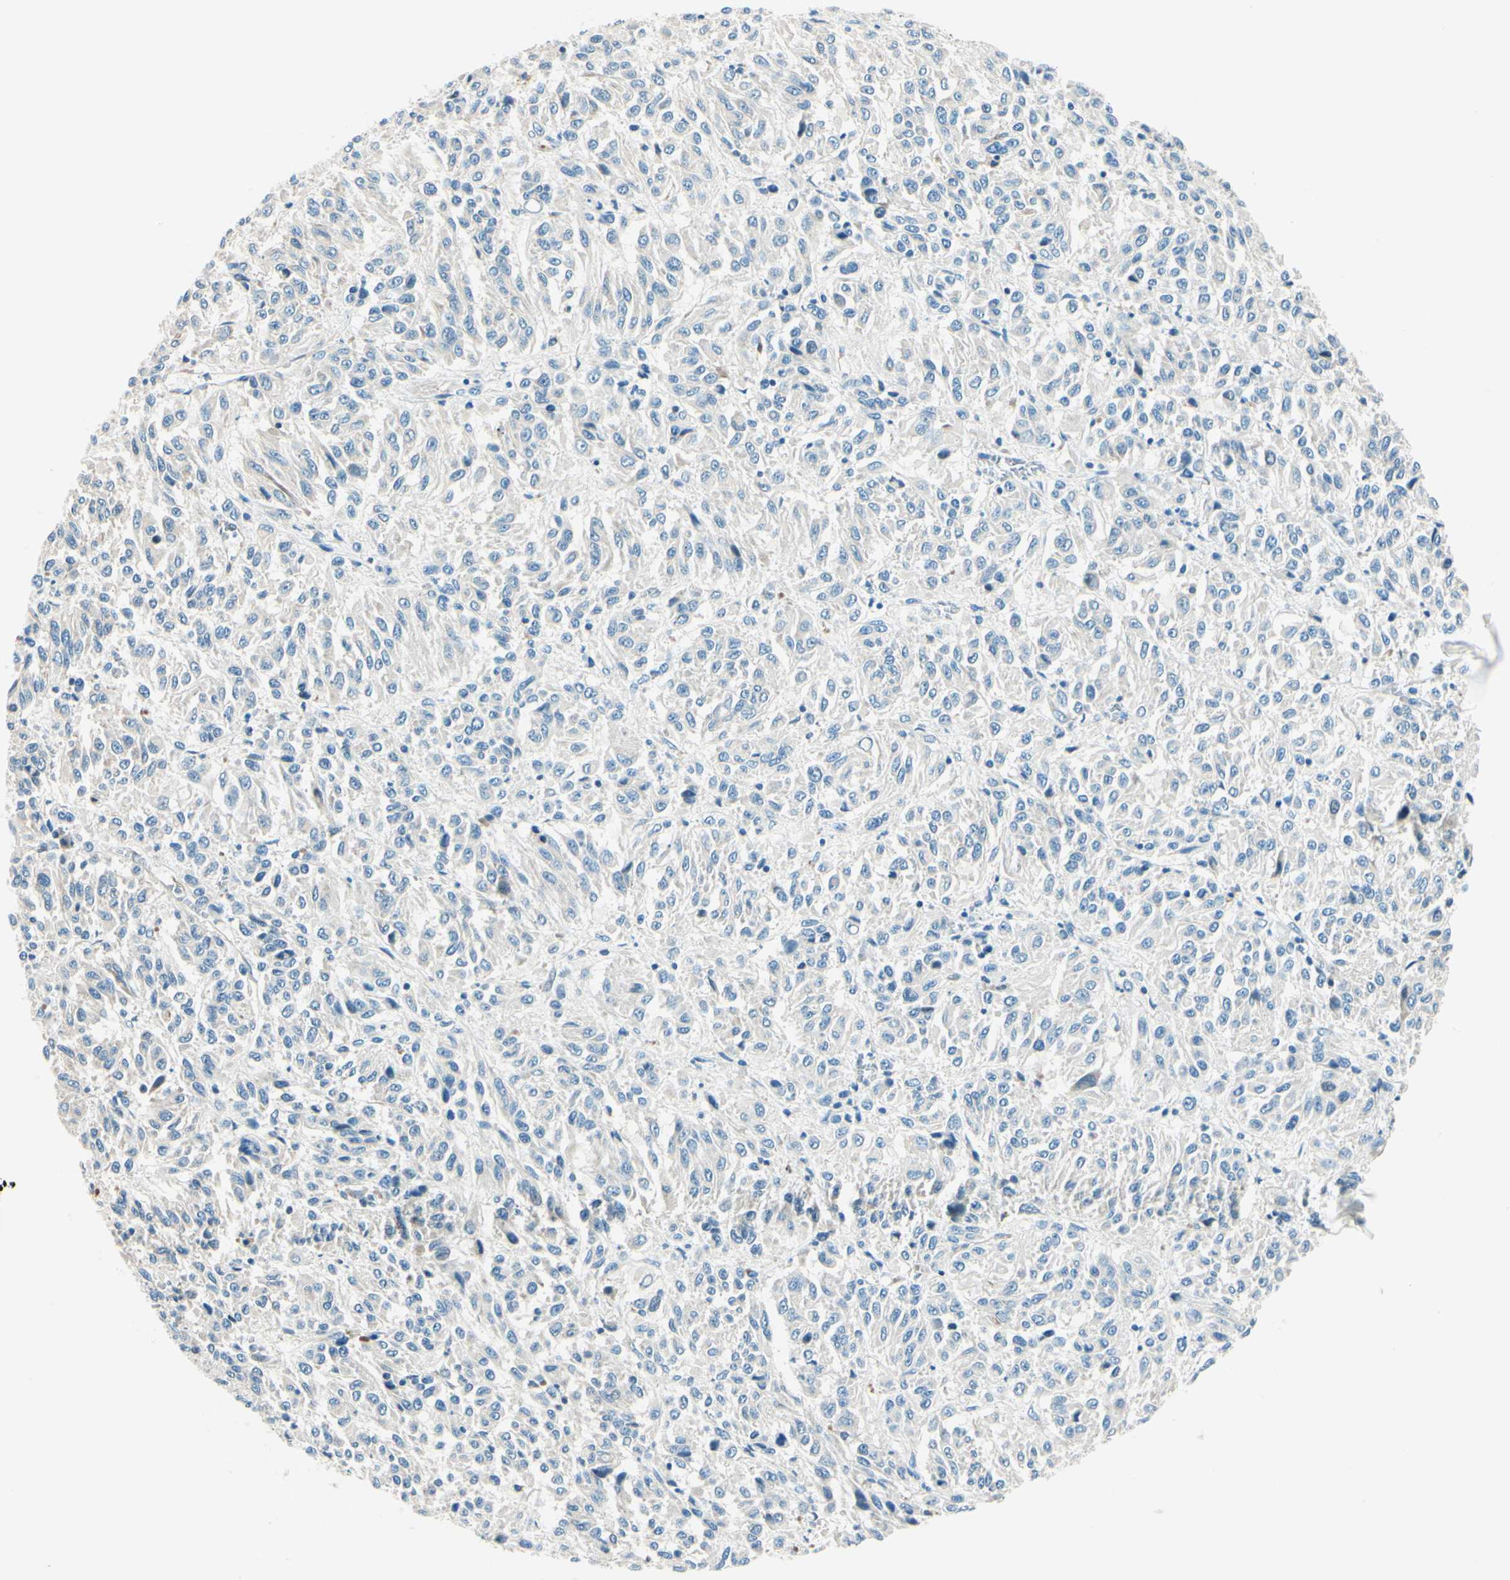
{"staining": {"intensity": "negative", "quantity": "none", "location": "none"}, "tissue": "melanoma", "cell_type": "Tumor cells", "image_type": "cancer", "snomed": [{"axis": "morphology", "description": "Malignant melanoma, Metastatic site"}, {"axis": "topography", "description": "Lung"}], "caption": "Tumor cells show no significant protein expression in melanoma. (IHC, brightfield microscopy, high magnification).", "gene": "TAOK2", "patient": {"sex": "male", "age": 64}}